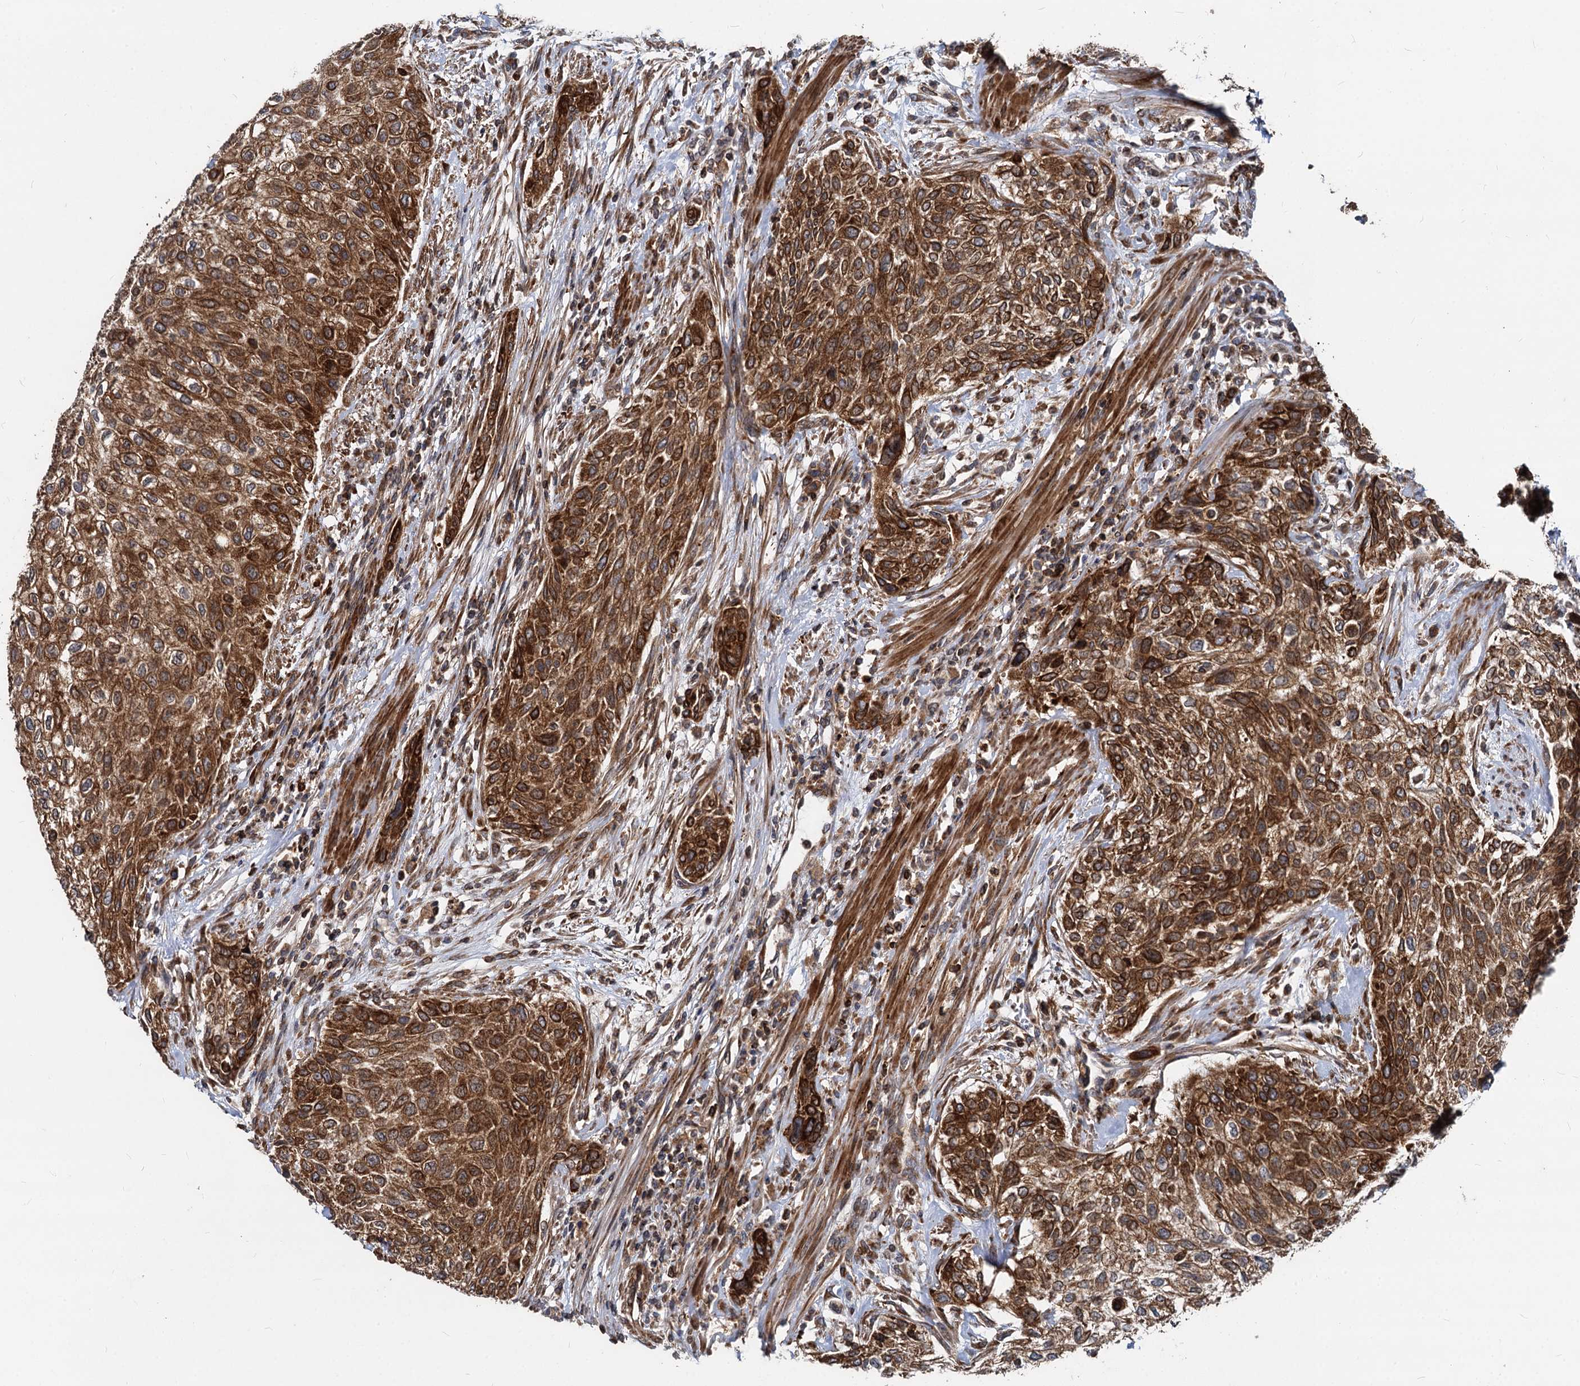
{"staining": {"intensity": "strong", "quantity": ">75%", "location": "cytoplasmic/membranous"}, "tissue": "urothelial cancer", "cell_type": "Tumor cells", "image_type": "cancer", "snomed": [{"axis": "morphology", "description": "Normal tissue, NOS"}, {"axis": "morphology", "description": "Urothelial carcinoma, NOS"}, {"axis": "topography", "description": "Urinary bladder"}, {"axis": "topography", "description": "Peripheral nerve tissue"}], "caption": "Immunohistochemistry (IHC) staining of transitional cell carcinoma, which reveals high levels of strong cytoplasmic/membranous staining in approximately >75% of tumor cells indicating strong cytoplasmic/membranous protein positivity. The staining was performed using DAB (brown) for protein detection and nuclei were counterstained in hematoxylin (blue).", "gene": "STIM1", "patient": {"sex": "male", "age": 35}}